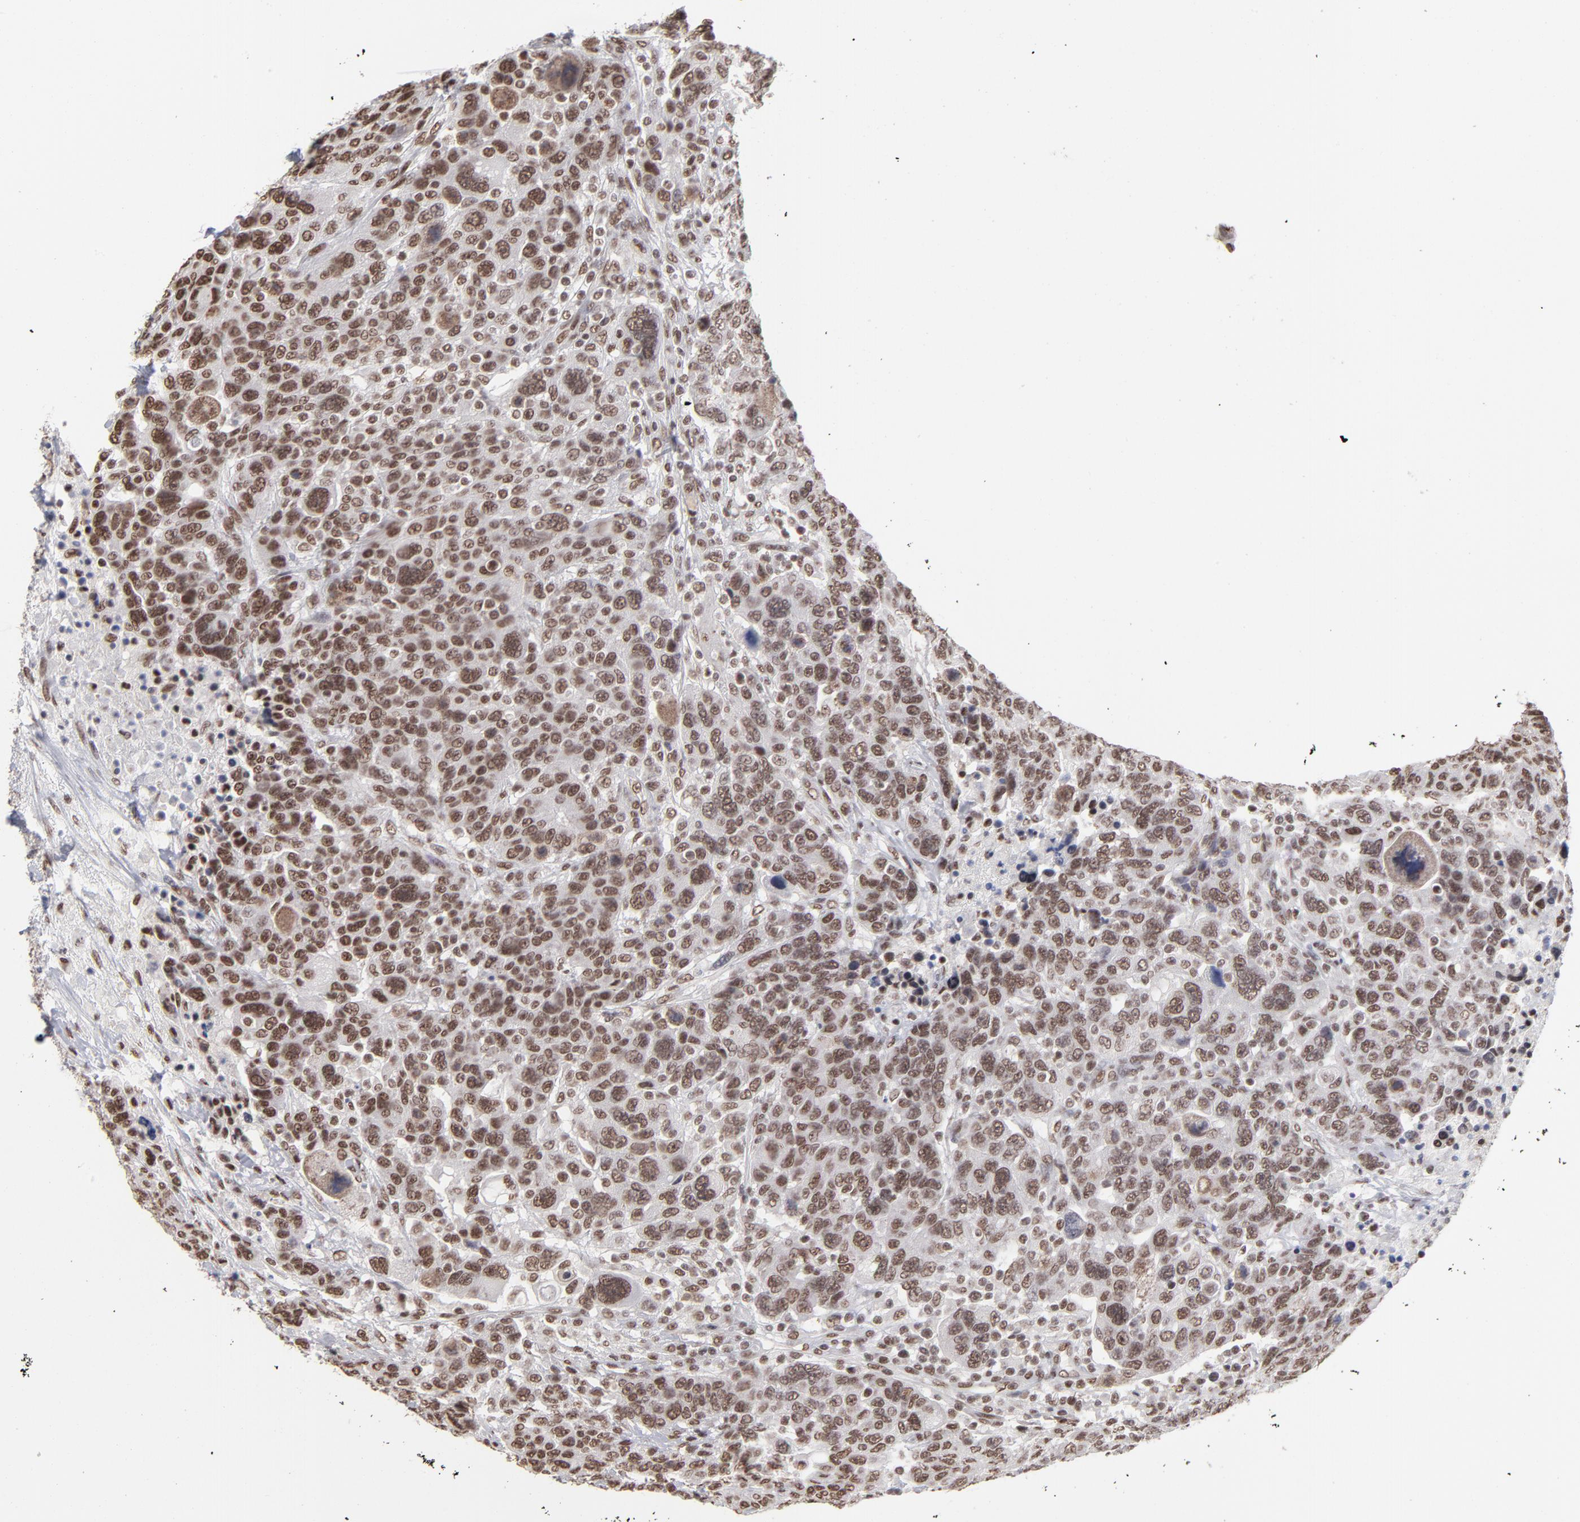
{"staining": {"intensity": "moderate", "quantity": ">75%", "location": "nuclear"}, "tissue": "breast cancer", "cell_type": "Tumor cells", "image_type": "cancer", "snomed": [{"axis": "morphology", "description": "Duct carcinoma"}, {"axis": "topography", "description": "Breast"}], "caption": "An image showing moderate nuclear staining in approximately >75% of tumor cells in invasive ductal carcinoma (breast), as visualized by brown immunohistochemical staining.", "gene": "ZNF3", "patient": {"sex": "female", "age": 37}}